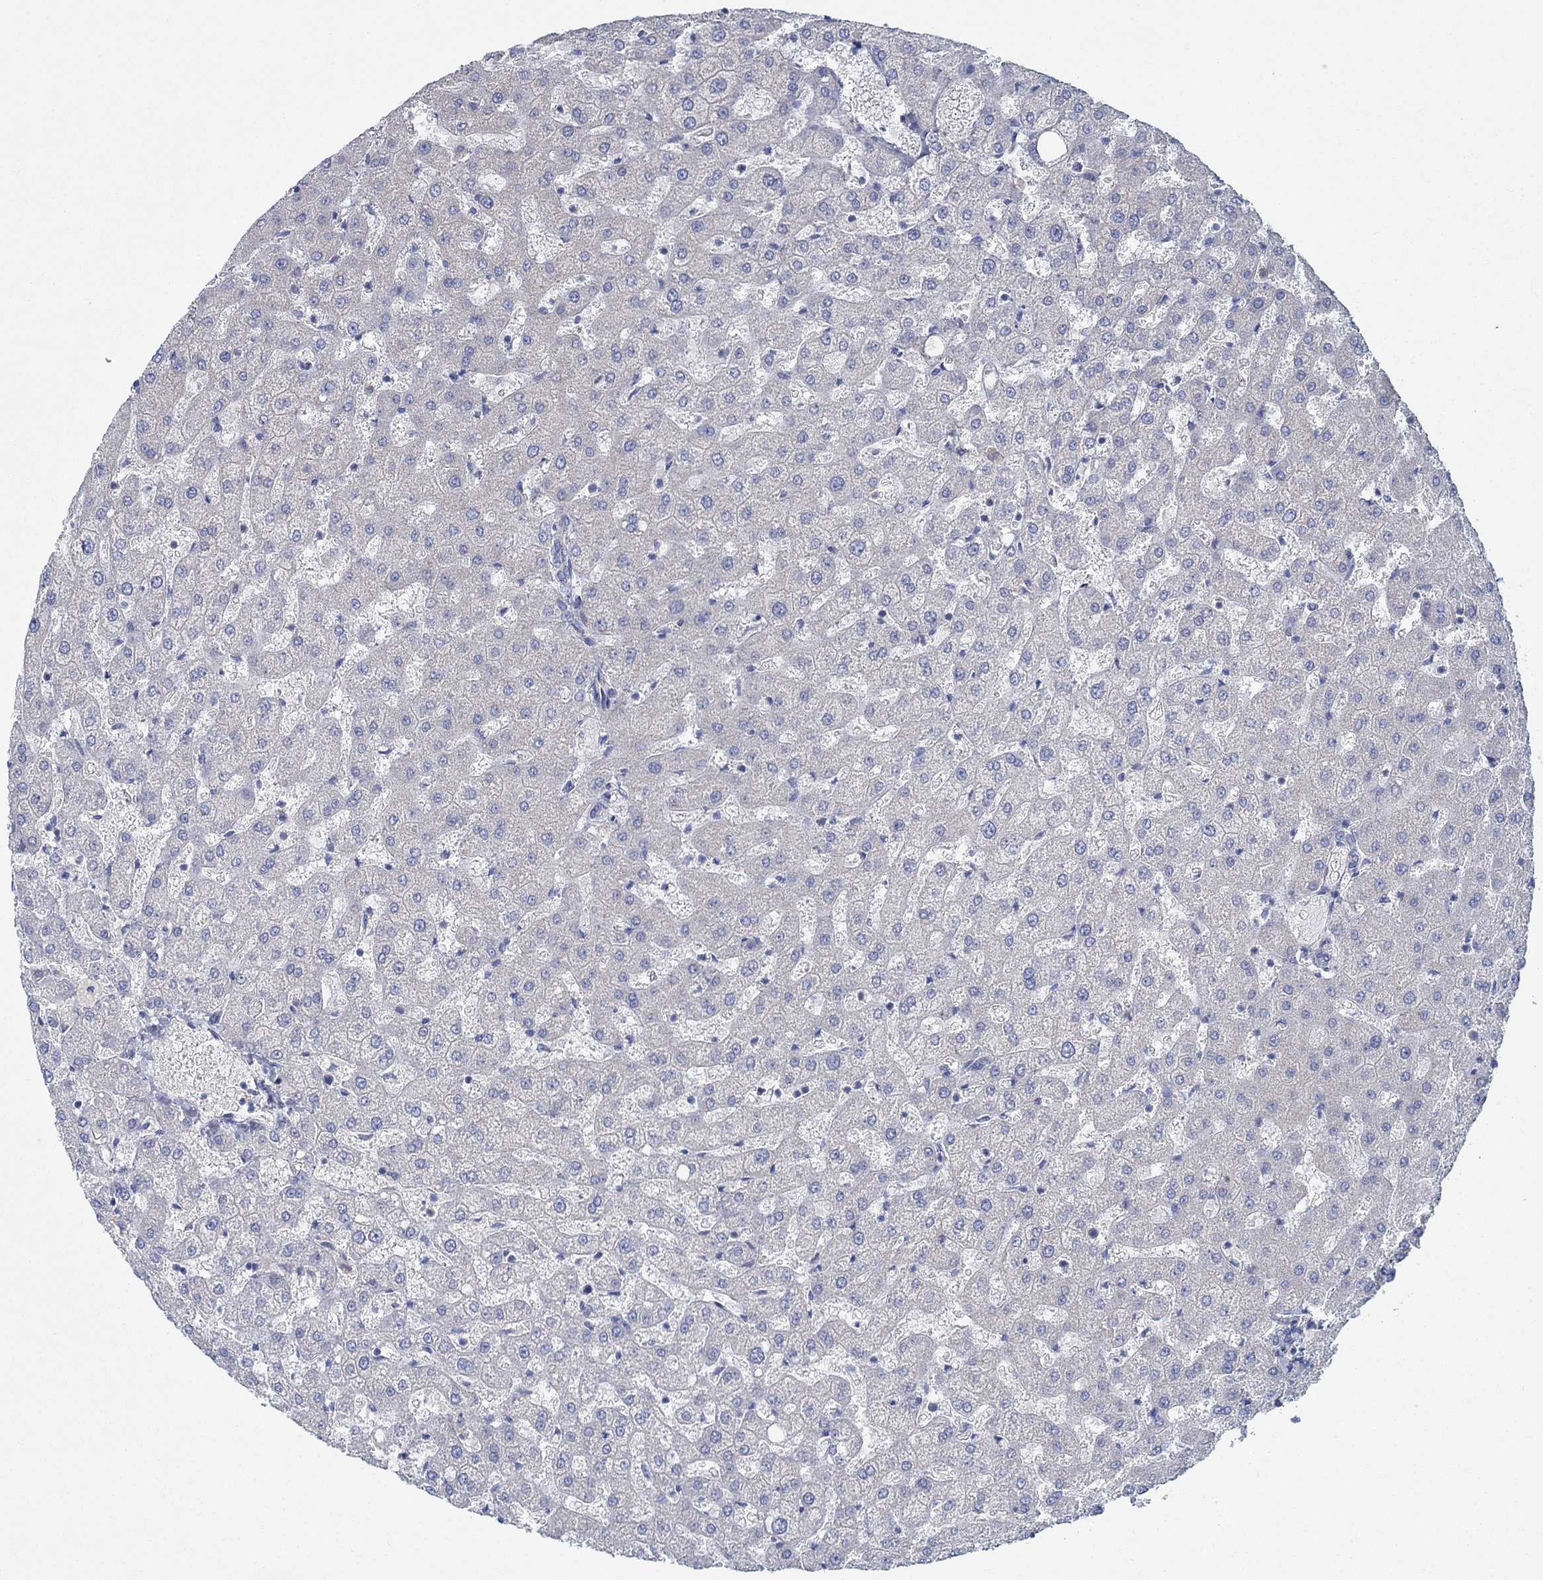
{"staining": {"intensity": "negative", "quantity": "none", "location": "none"}, "tissue": "liver", "cell_type": "Cholangiocytes", "image_type": "normal", "snomed": [{"axis": "morphology", "description": "Normal tissue, NOS"}, {"axis": "topography", "description": "Liver"}], "caption": "DAB immunohistochemical staining of unremarkable human liver shows no significant positivity in cholangiocytes.", "gene": "SPAG9", "patient": {"sex": "female", "age": 50}}